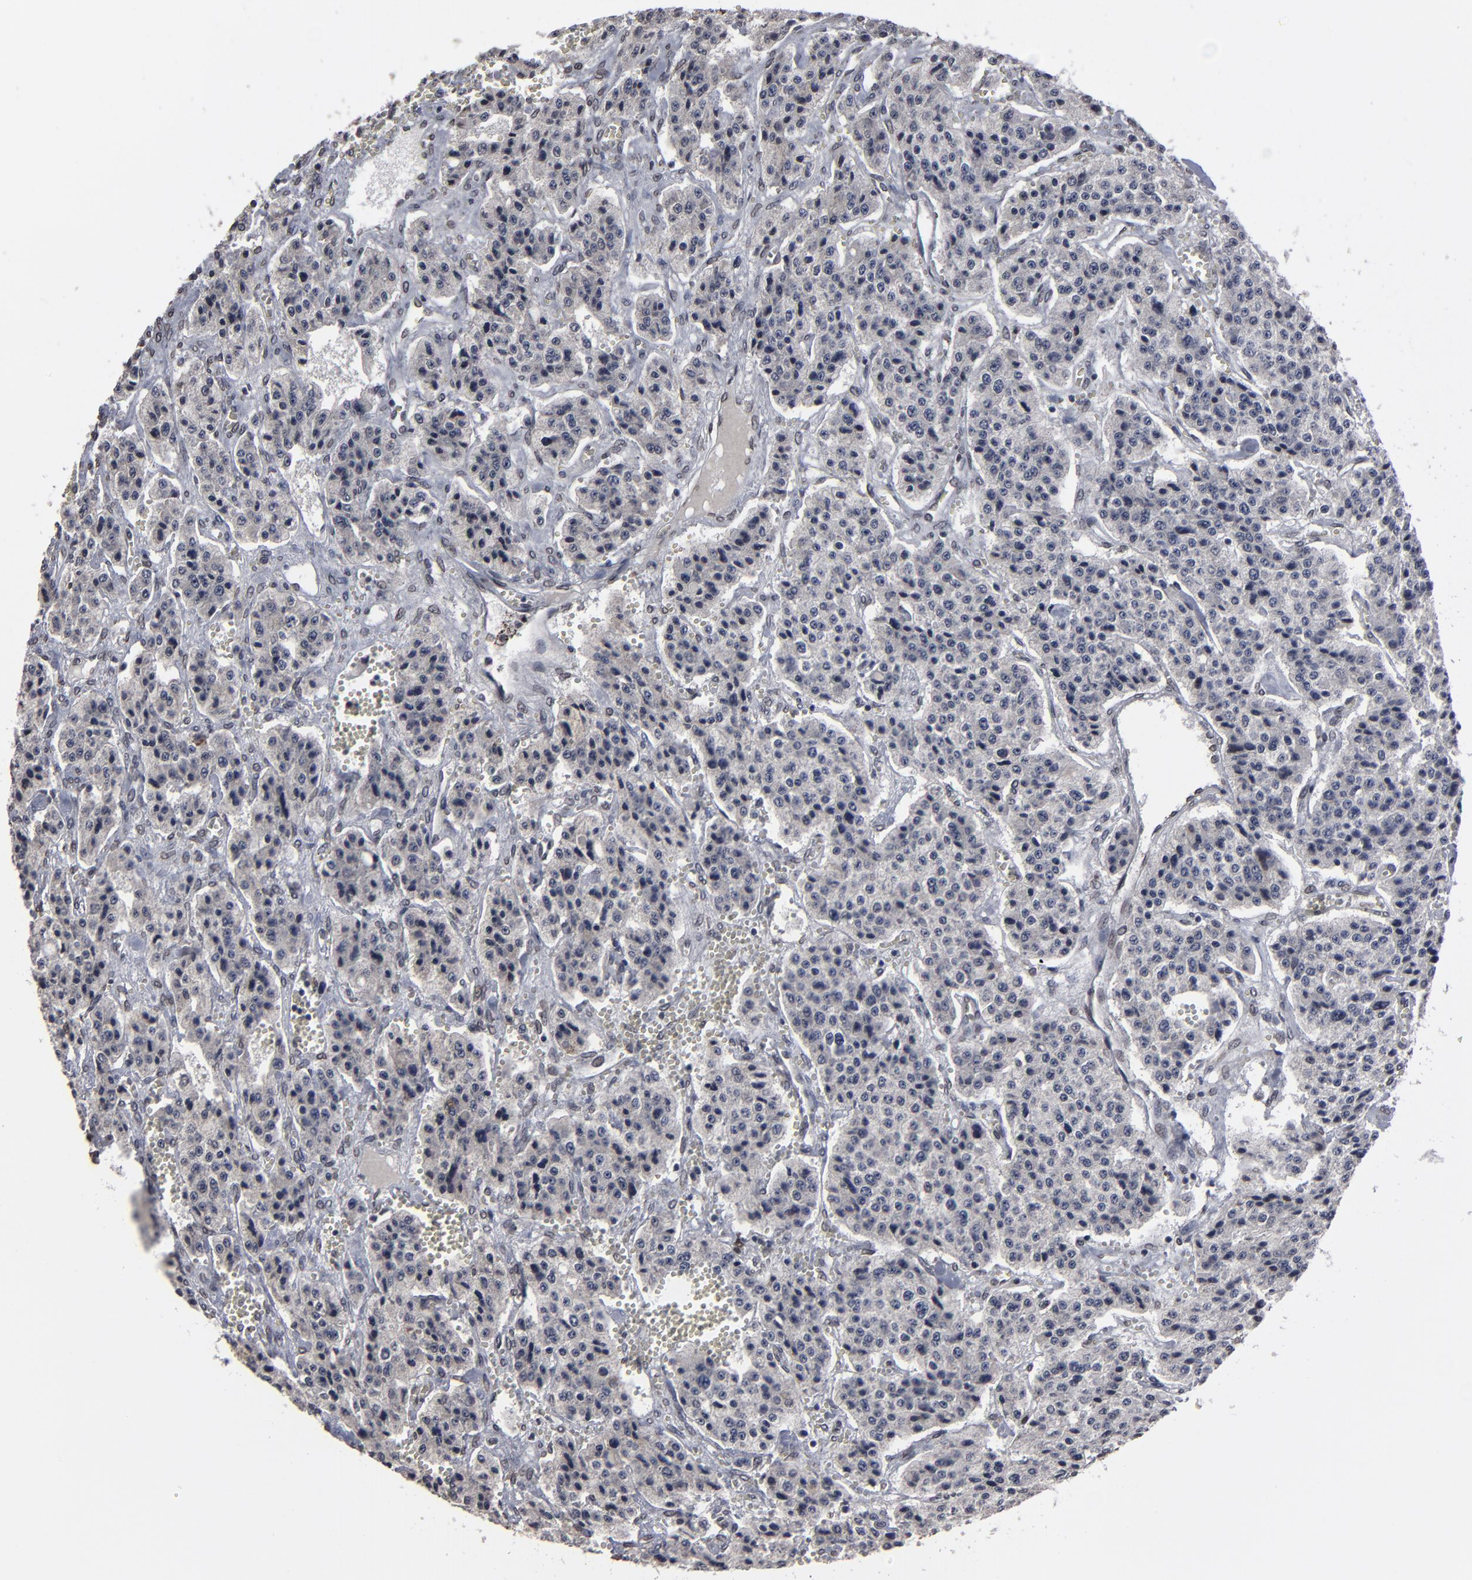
{"staining": {"intensity": "weak", "quantity": "<25%", "location": "cytoplasmic/membranous"}, "tissue": "carcinoid", "cell_type": "Tumor cells", "image_type": "cancer", "snomed": [{"axis": "morphology", "description": "Carcinoid, malignant, NOS"}, {"axis": "topography", "description": "Small intestine"}], "caption": "Tumor cells are negative for protein expression in human malignant carcinoid.", "gene": "BAZ1A", "patient": {"sex": "male", "age": 52}}